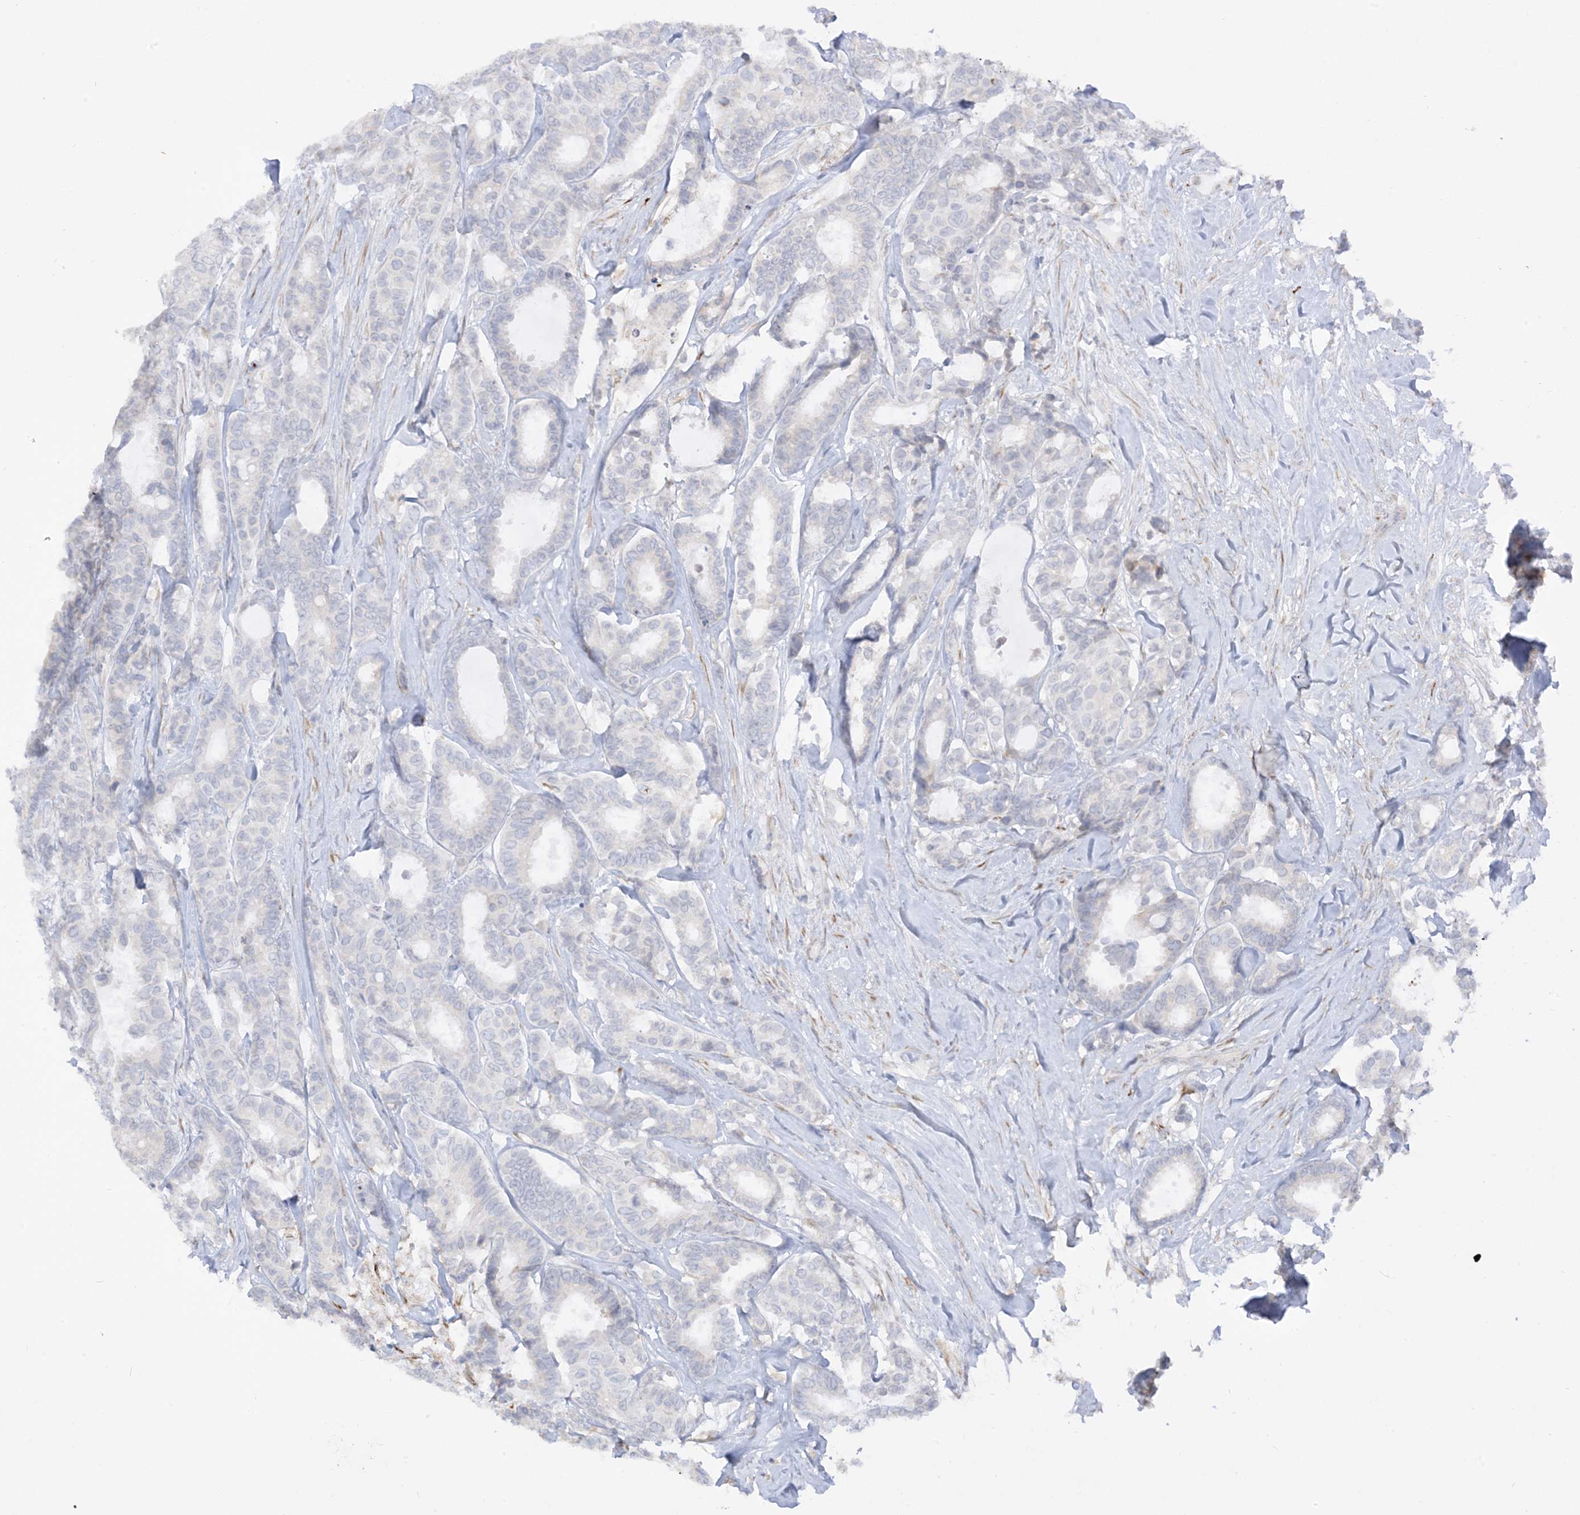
{"staining": {"intensity": "negative", "quantity": "none", "location": "none"}, "tissue": "breast cancer", "cell_type": "Tumor cells", "image_type": "cancer", "snomed": [{"axis": "morphology", "description": "Duct carcinoma"}, {"axis": "topography", "description": "Breast"}], "caption": "Immunohistochemical staining of human breast cancer demonstrates no significant expression in tumor cells.", "gene": "LOXL3", "patient": {"sex": "female", "age": 87}}